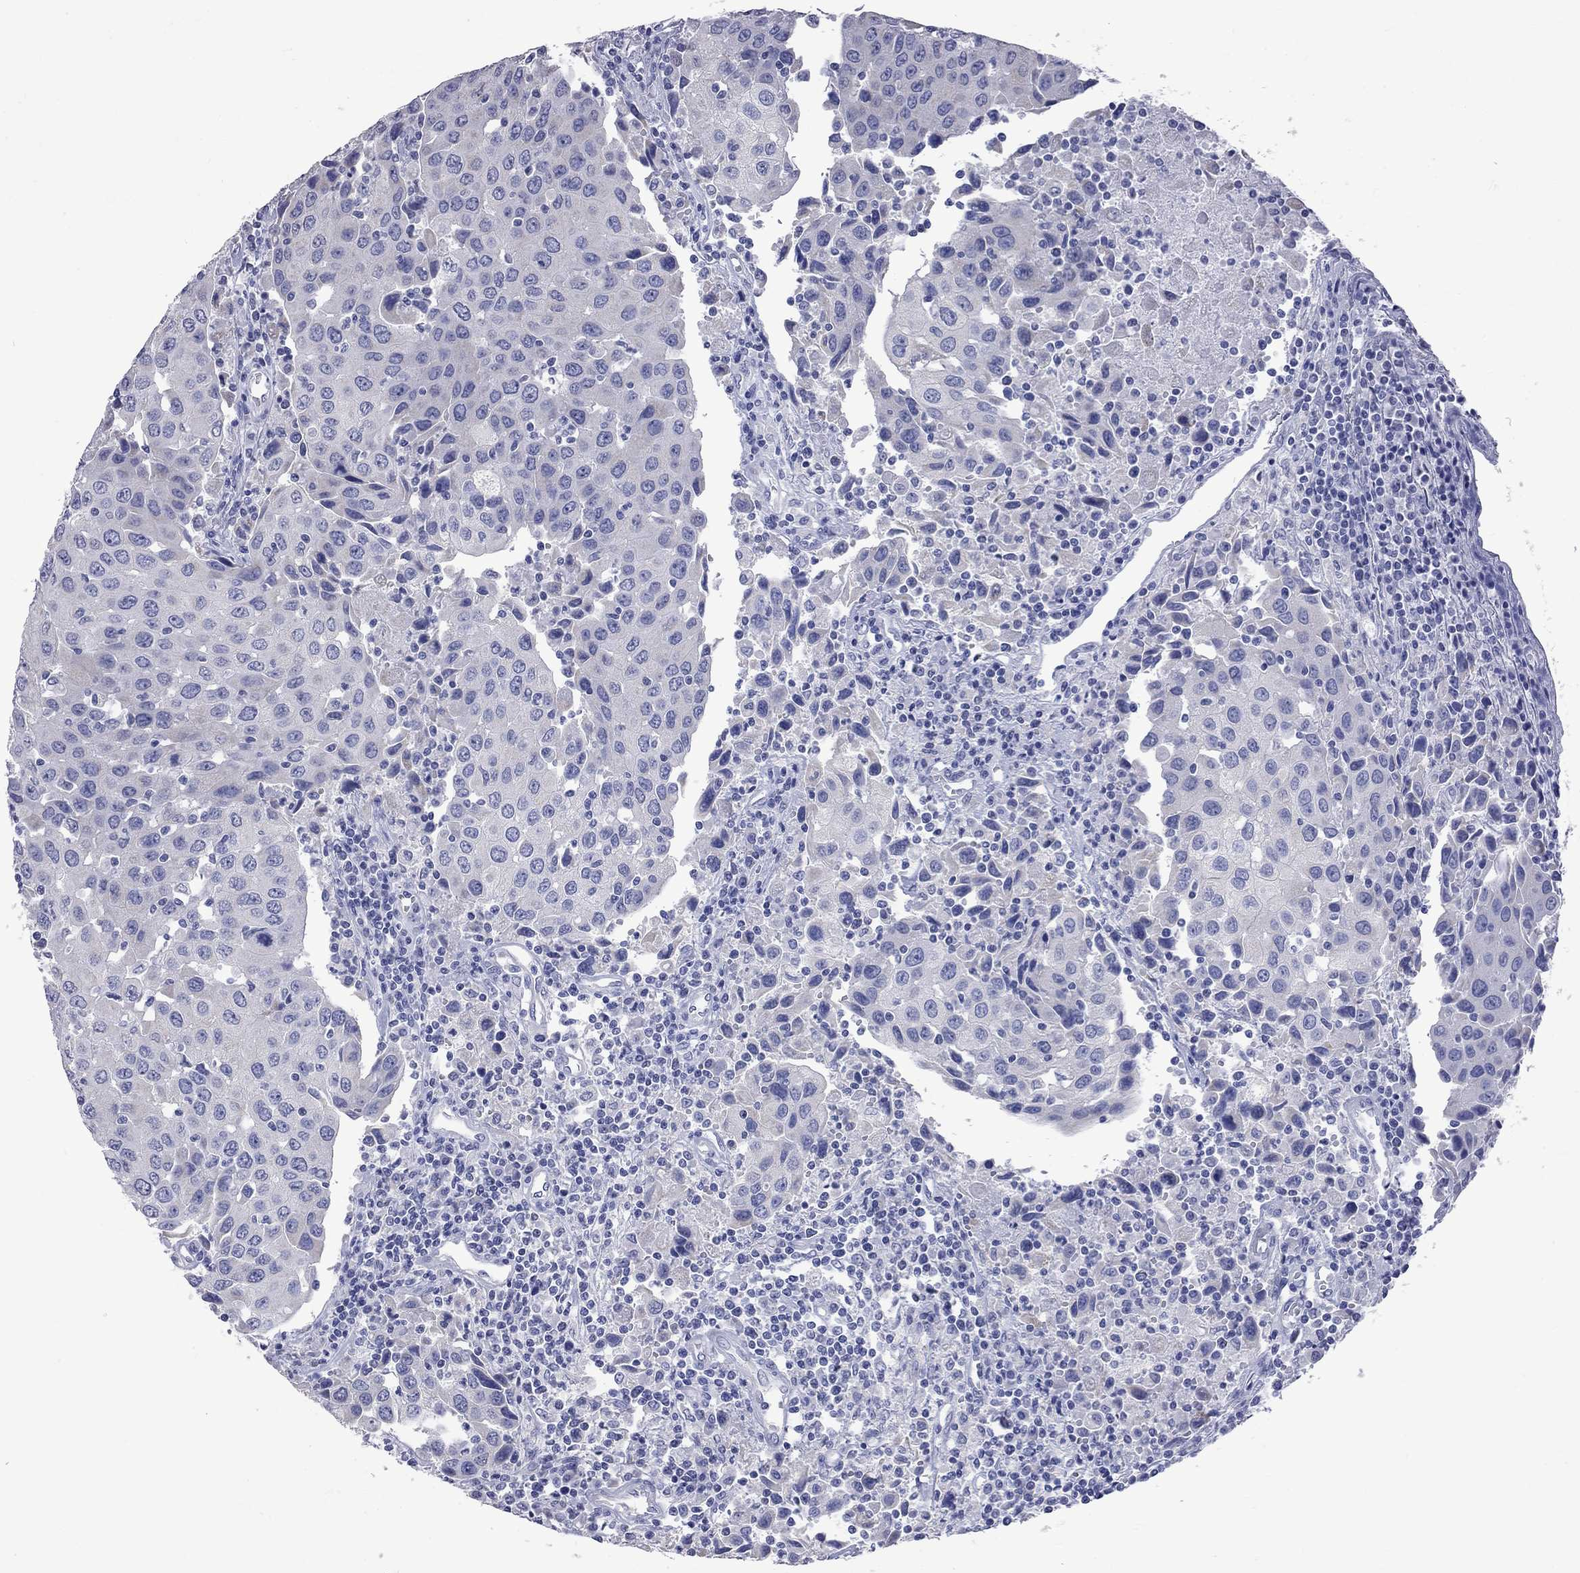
{"staining": {"intensity": "negative", "quantity": "none", "location": "none"}, "tissue": "urothelial cancer", "cell_type": "Tumor cells", "image_type": "cancer", "snomed": [{"axis": "morphology", "description": "Urothelial carcinoma, High grade"}, {"axis": "topography", "description": "Urinary bladder"}], "caption": "IHC micrograph of neoplastic tissue: high-grade urothelial carcinoma stained with DAB demonstrates no significant protein expression in tumor cells.", "gene": "KCND2", "patient": {"sex": "female", "age": 85}}